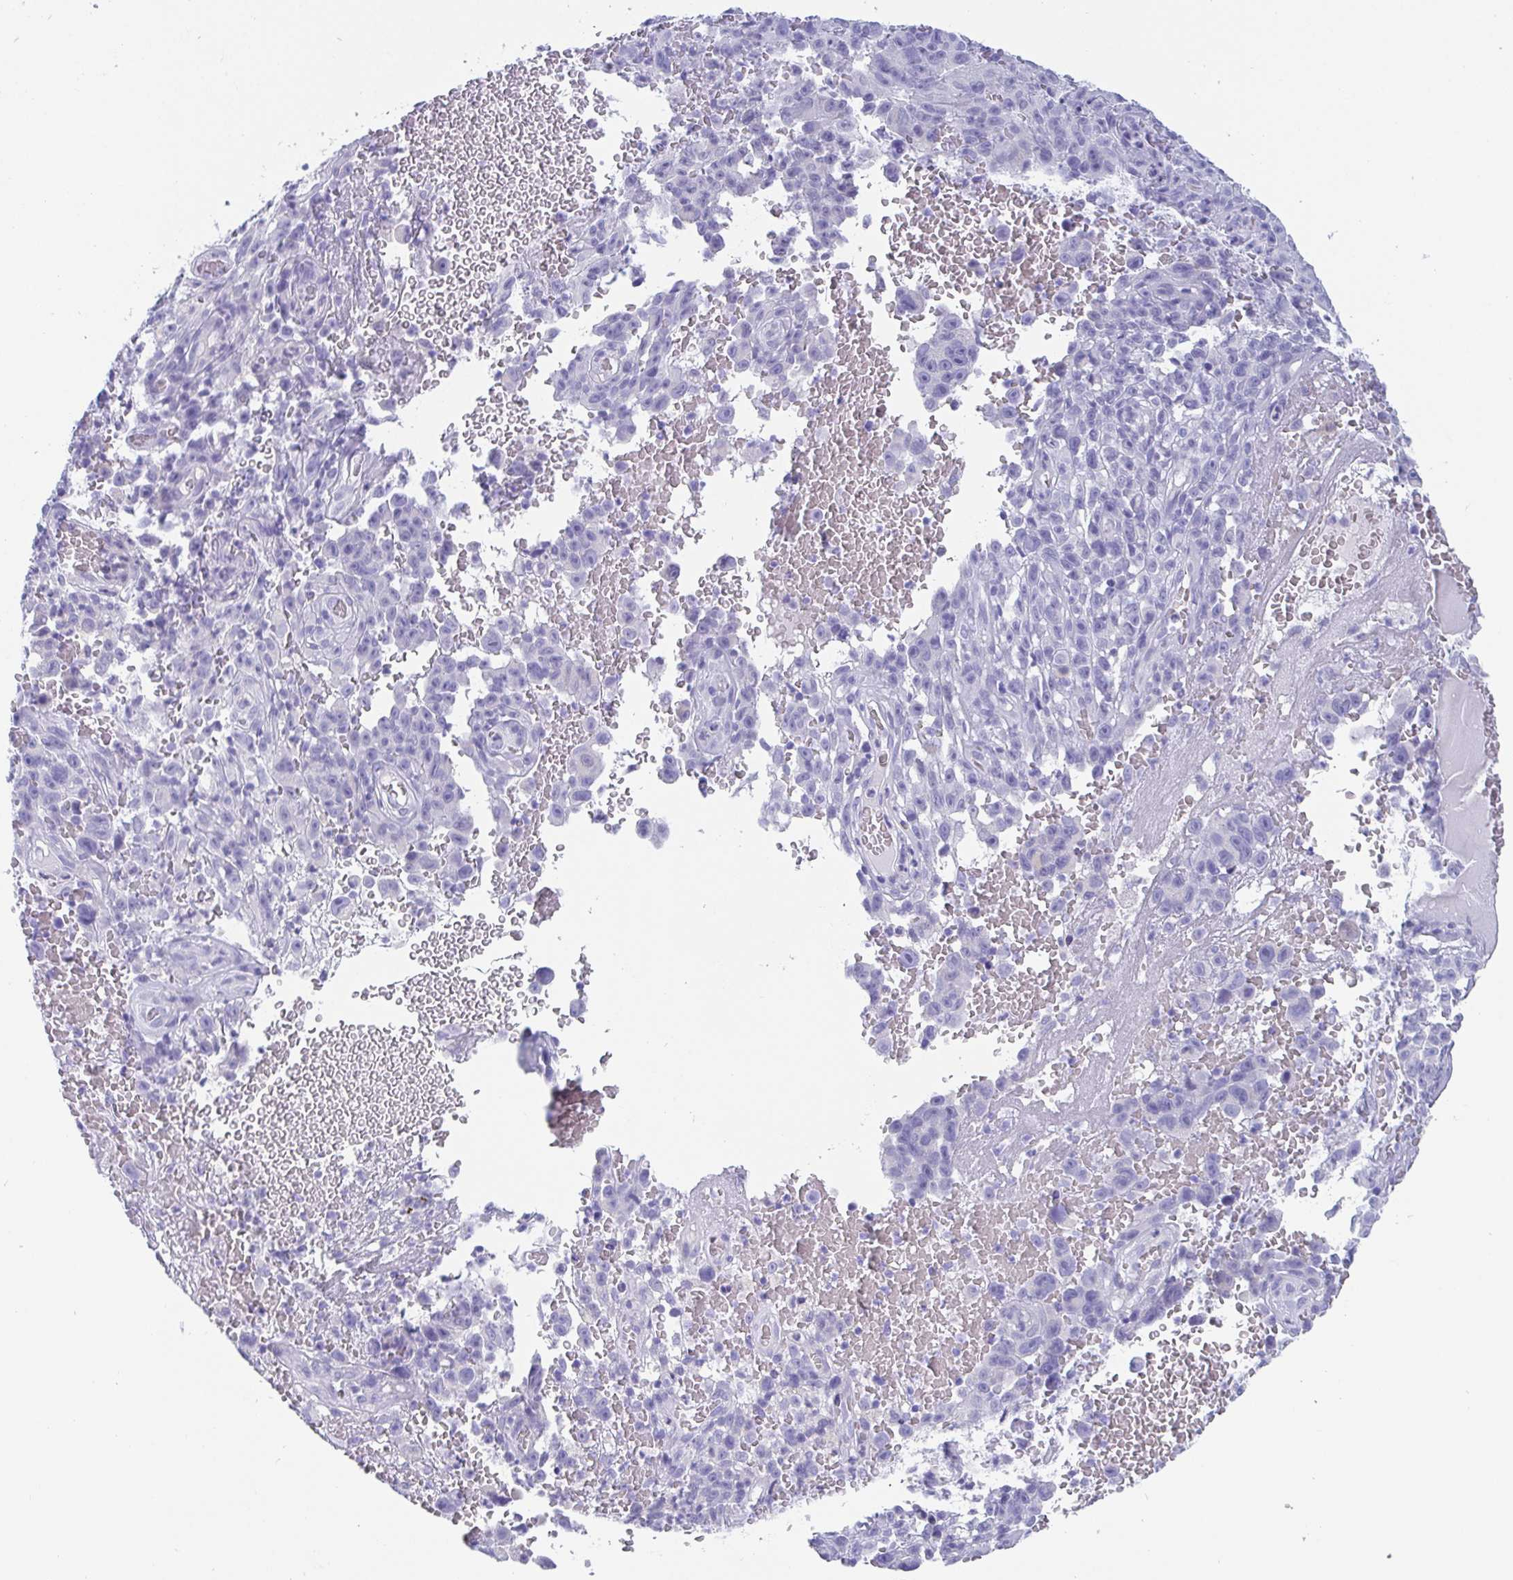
{"staining": {"intensity": "negative", "quantity": "none", "location": "none"}, "tissue": "melanoma", "cell_type": "Tumor cells", "image_type": "cancer", "snomed": [{"axis": "morphology", "description": "Malignant melanoma, NOS"}, {"axis": "topography", "description": "Skin"}], "caption": "The histopathology image shows no staining of tumor cells in malignant melanoma.", "gene": "SCGN", "patient": {"sex": "female", "age": 82}}